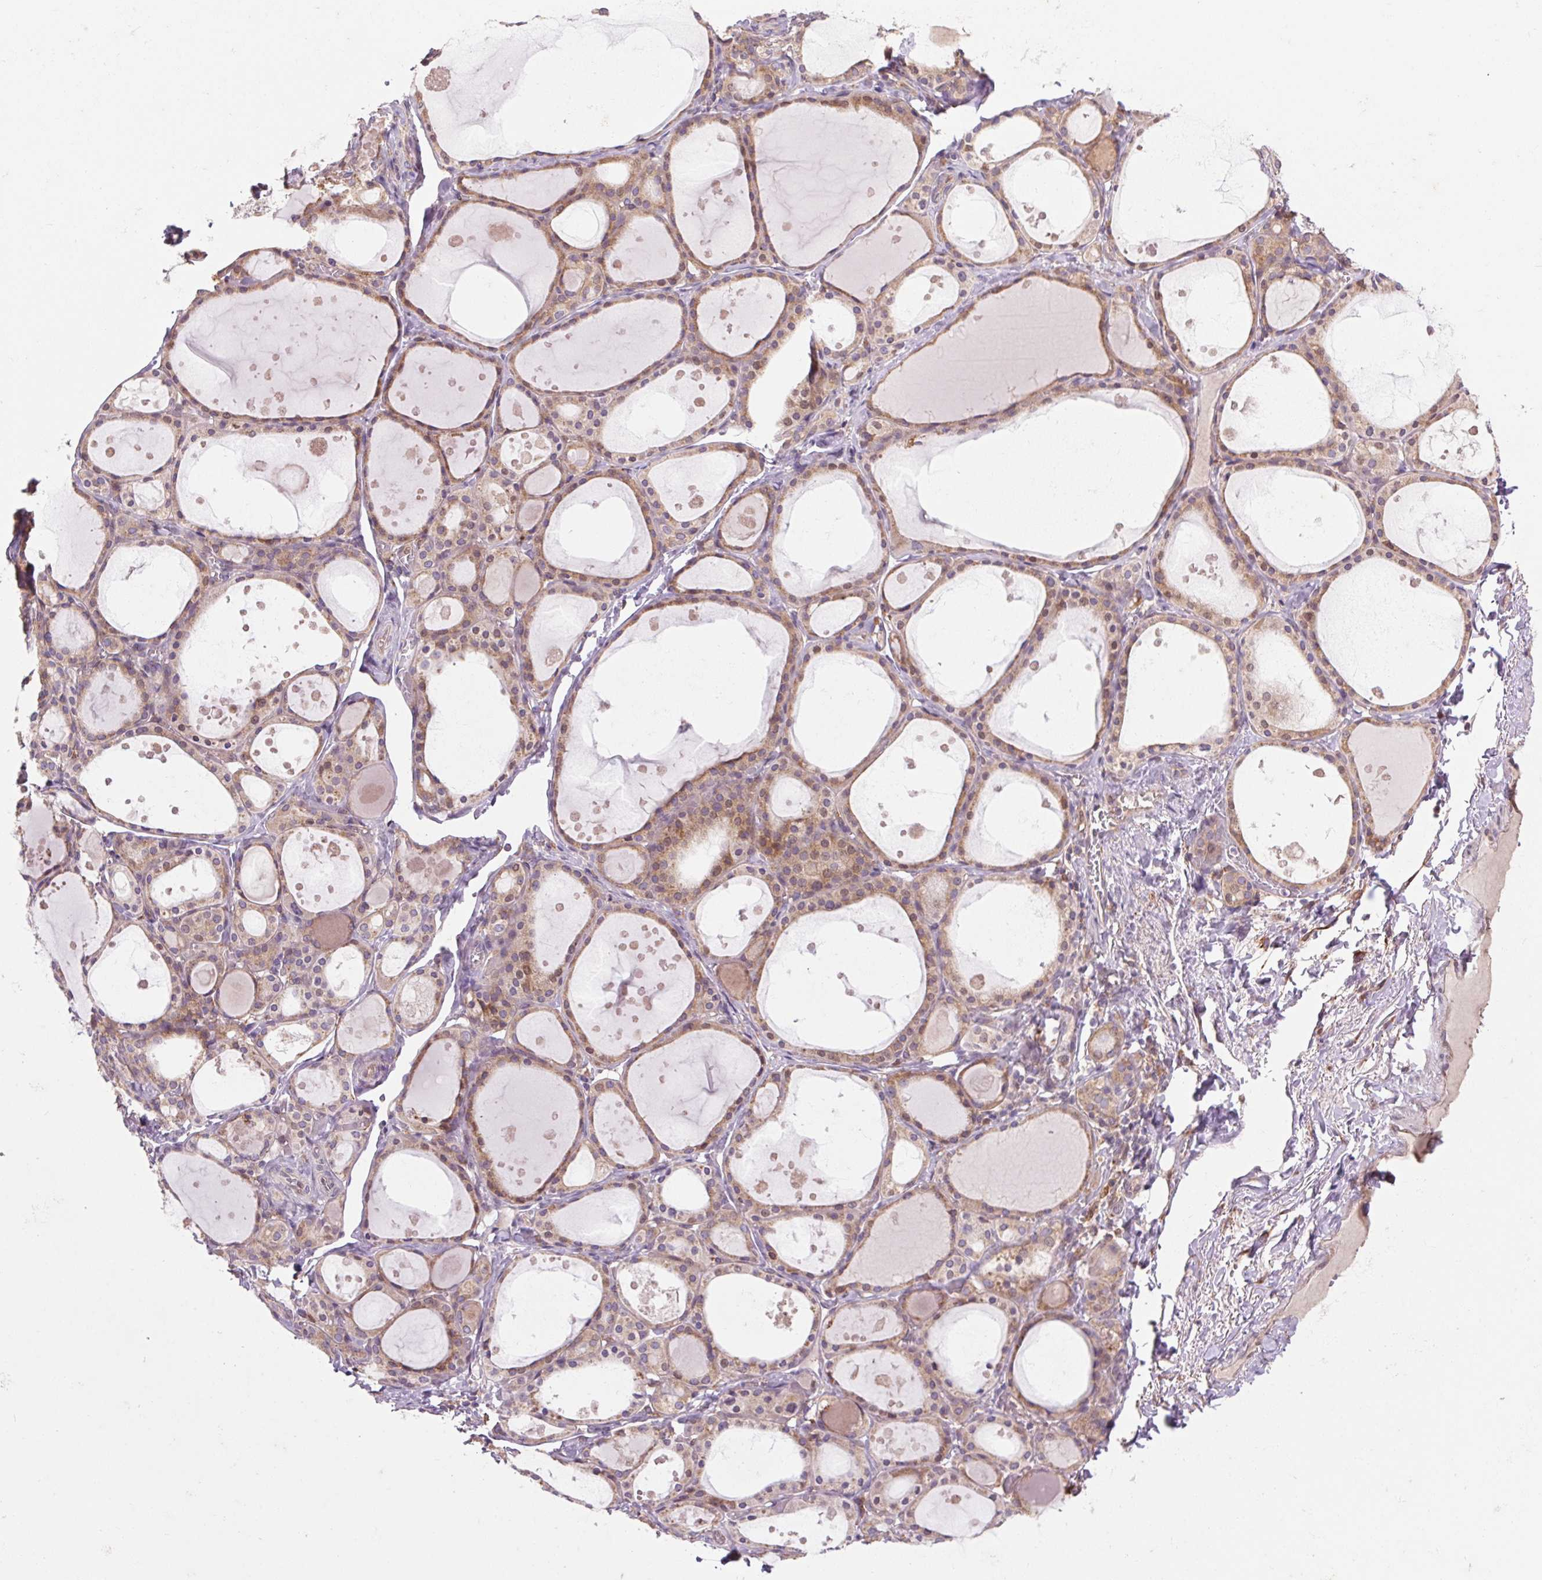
{"staining": {"intensity": "moderate", "quantity": "25%-75%", "location": "cytoplasmic/membranous"}, "tissue": "thyroid gland", "cell_type": "Glandular cells", "image_type": "normal", "snomed": [{"axis": "morphology", "description": "Normal tissue, NOS"}, {"axis": "topography", "description": "Thyroid gland"}], "caption": "A medium amount of moderate cytoplasmic/membranous staining is identified in approximately 25%-75% of glandular cells in unremarkable thyroid gland.", "gene": "KLHL20", "patient": {"sex": "male", "age": 68}}